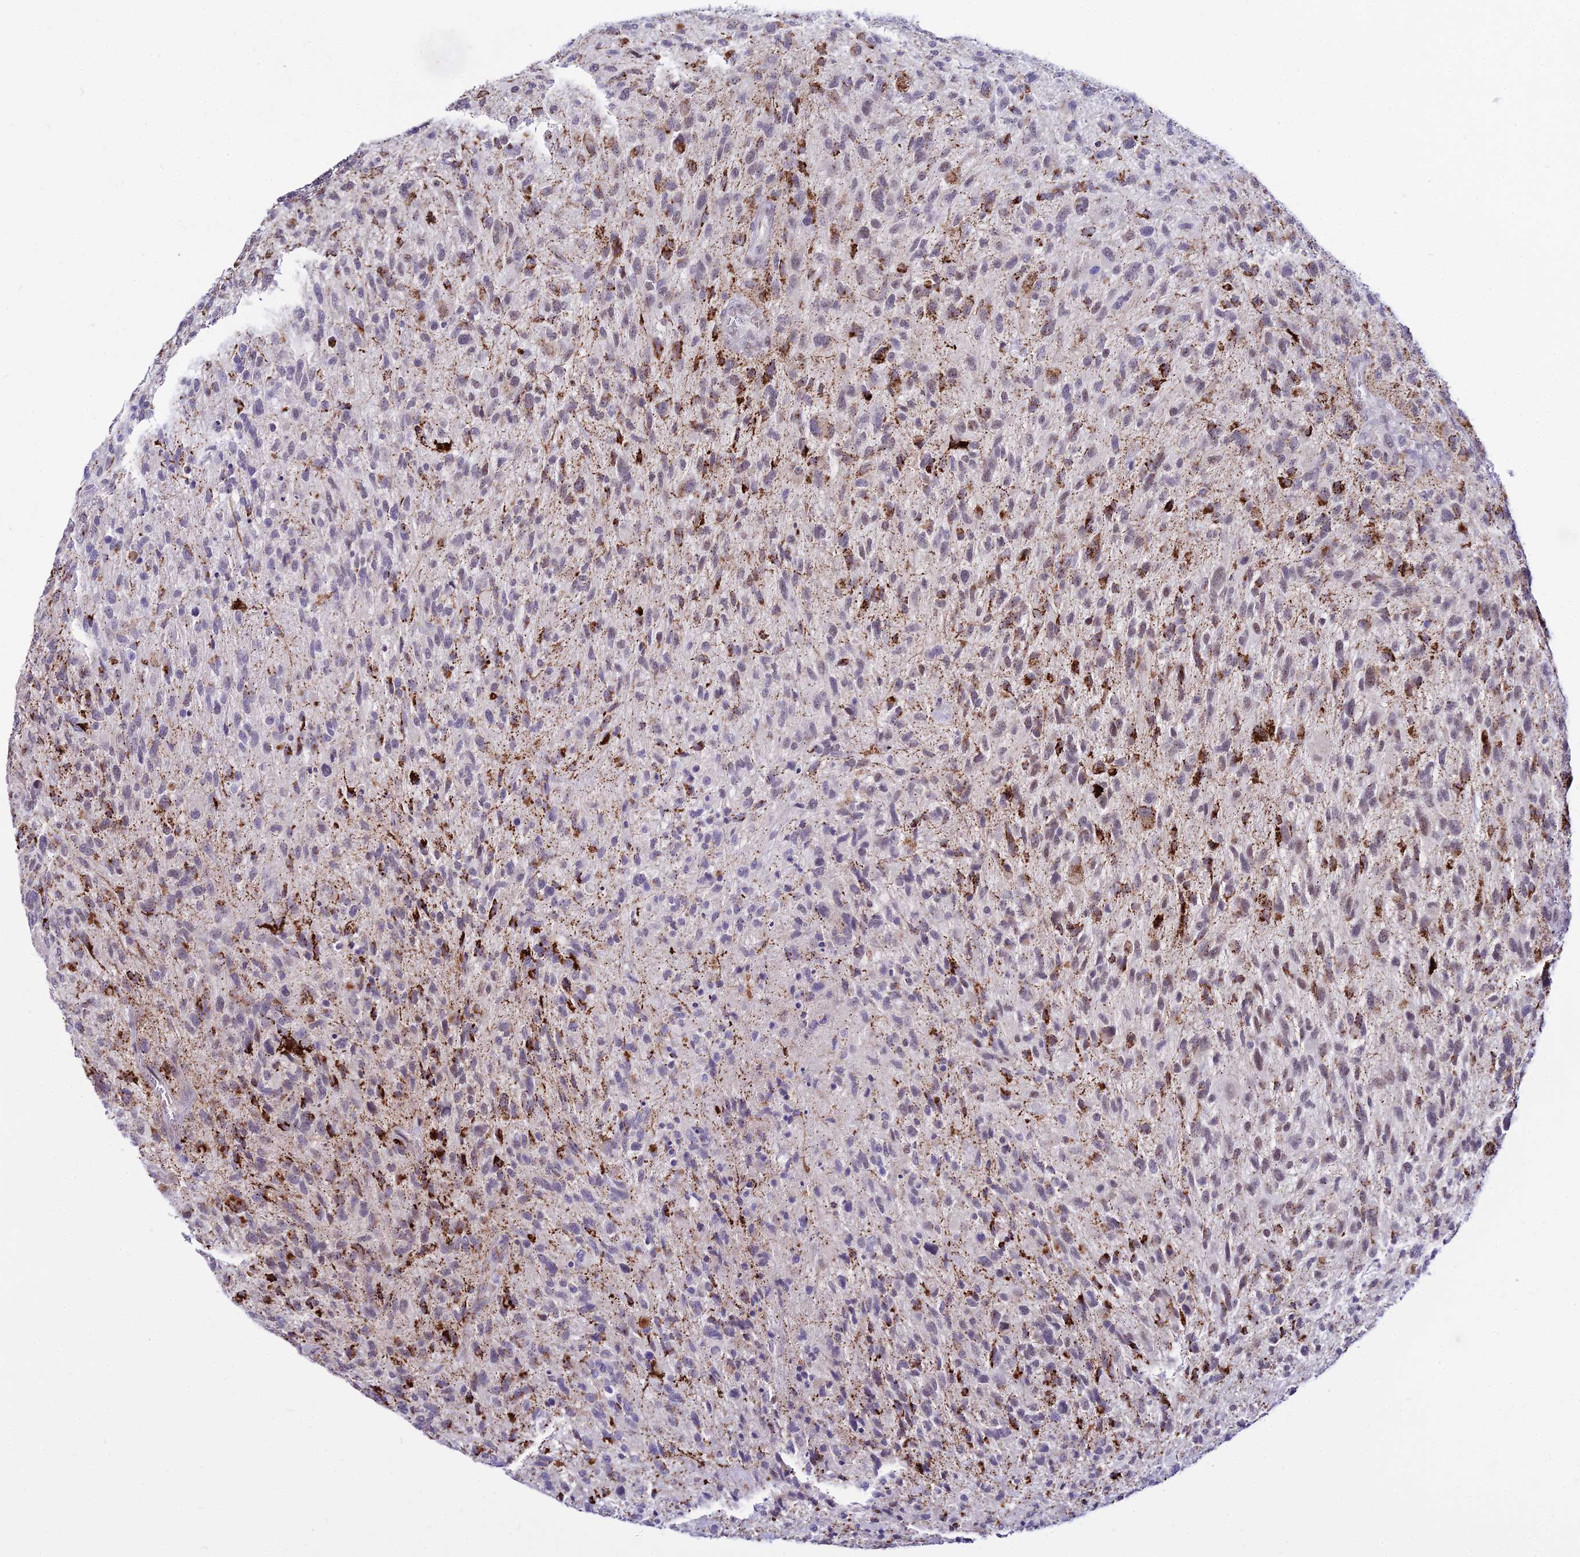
{"staining": {"intensity": "strong", "quantity": "25%-75%", "location": "cytoplasmic/membranous"}, "tissue": "glioma", "cell_type": "Tumor cells", "image_type": "cancer", "snomed": [{"axis": "morphology", "description": "Glioma, malignant, High grade"}, {"axis": "topography", "description": "Brain"}], "caption": "Malignant high-grade glioma stained for a protein (brown) reveals strong cytoplasmic/membranous positive expression in about 25%-75% of tumor cells.", "gene": "C6orf163", "patient": {"sex": "male", "age": 47}}